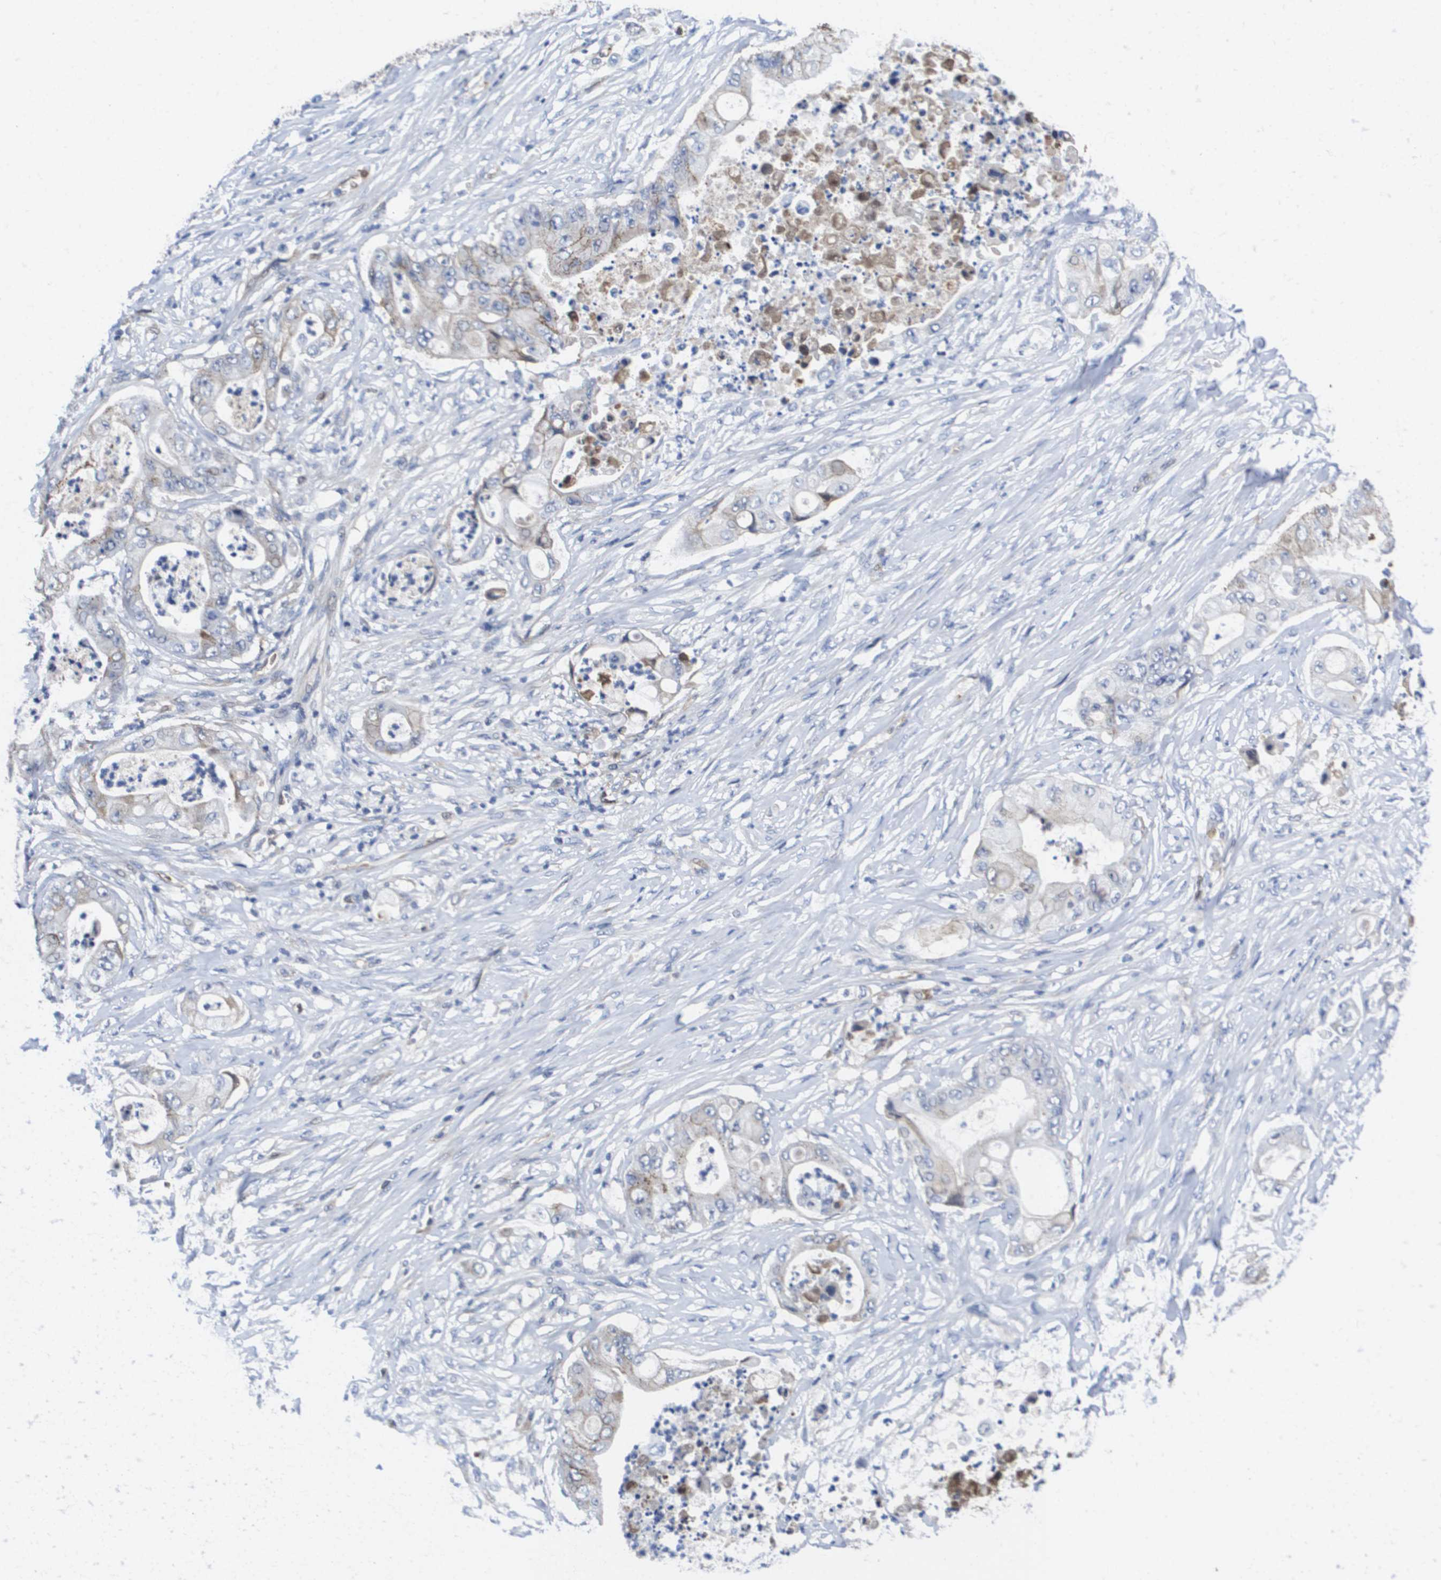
{"staining": {"intensity": "moderate", "quantity": "<25%", "location": "cytoplasmic/membranous"}, "tissue": "stomach cancer", "cell_type": "Tumor cells", "image_type": "cancer", "snomed": [{"axis": "morphology", "description": "Adenocarcinoma, NOS"}, {"axis": "topography", "description": "Stomach"}], "caption": "DAB (3,3'-diaminobenzidine) immunohistochemical staining of human adenocarcinoma (stomach) exhibits moderate cytoplasmic/membranous protein positivity in approximately <25% of tumor cells. (DAB IHC, brown staining for protein, blue staining for nuclei).", "gene": "SERPINC1", "patient": {"sex": "female", "age": 73}}